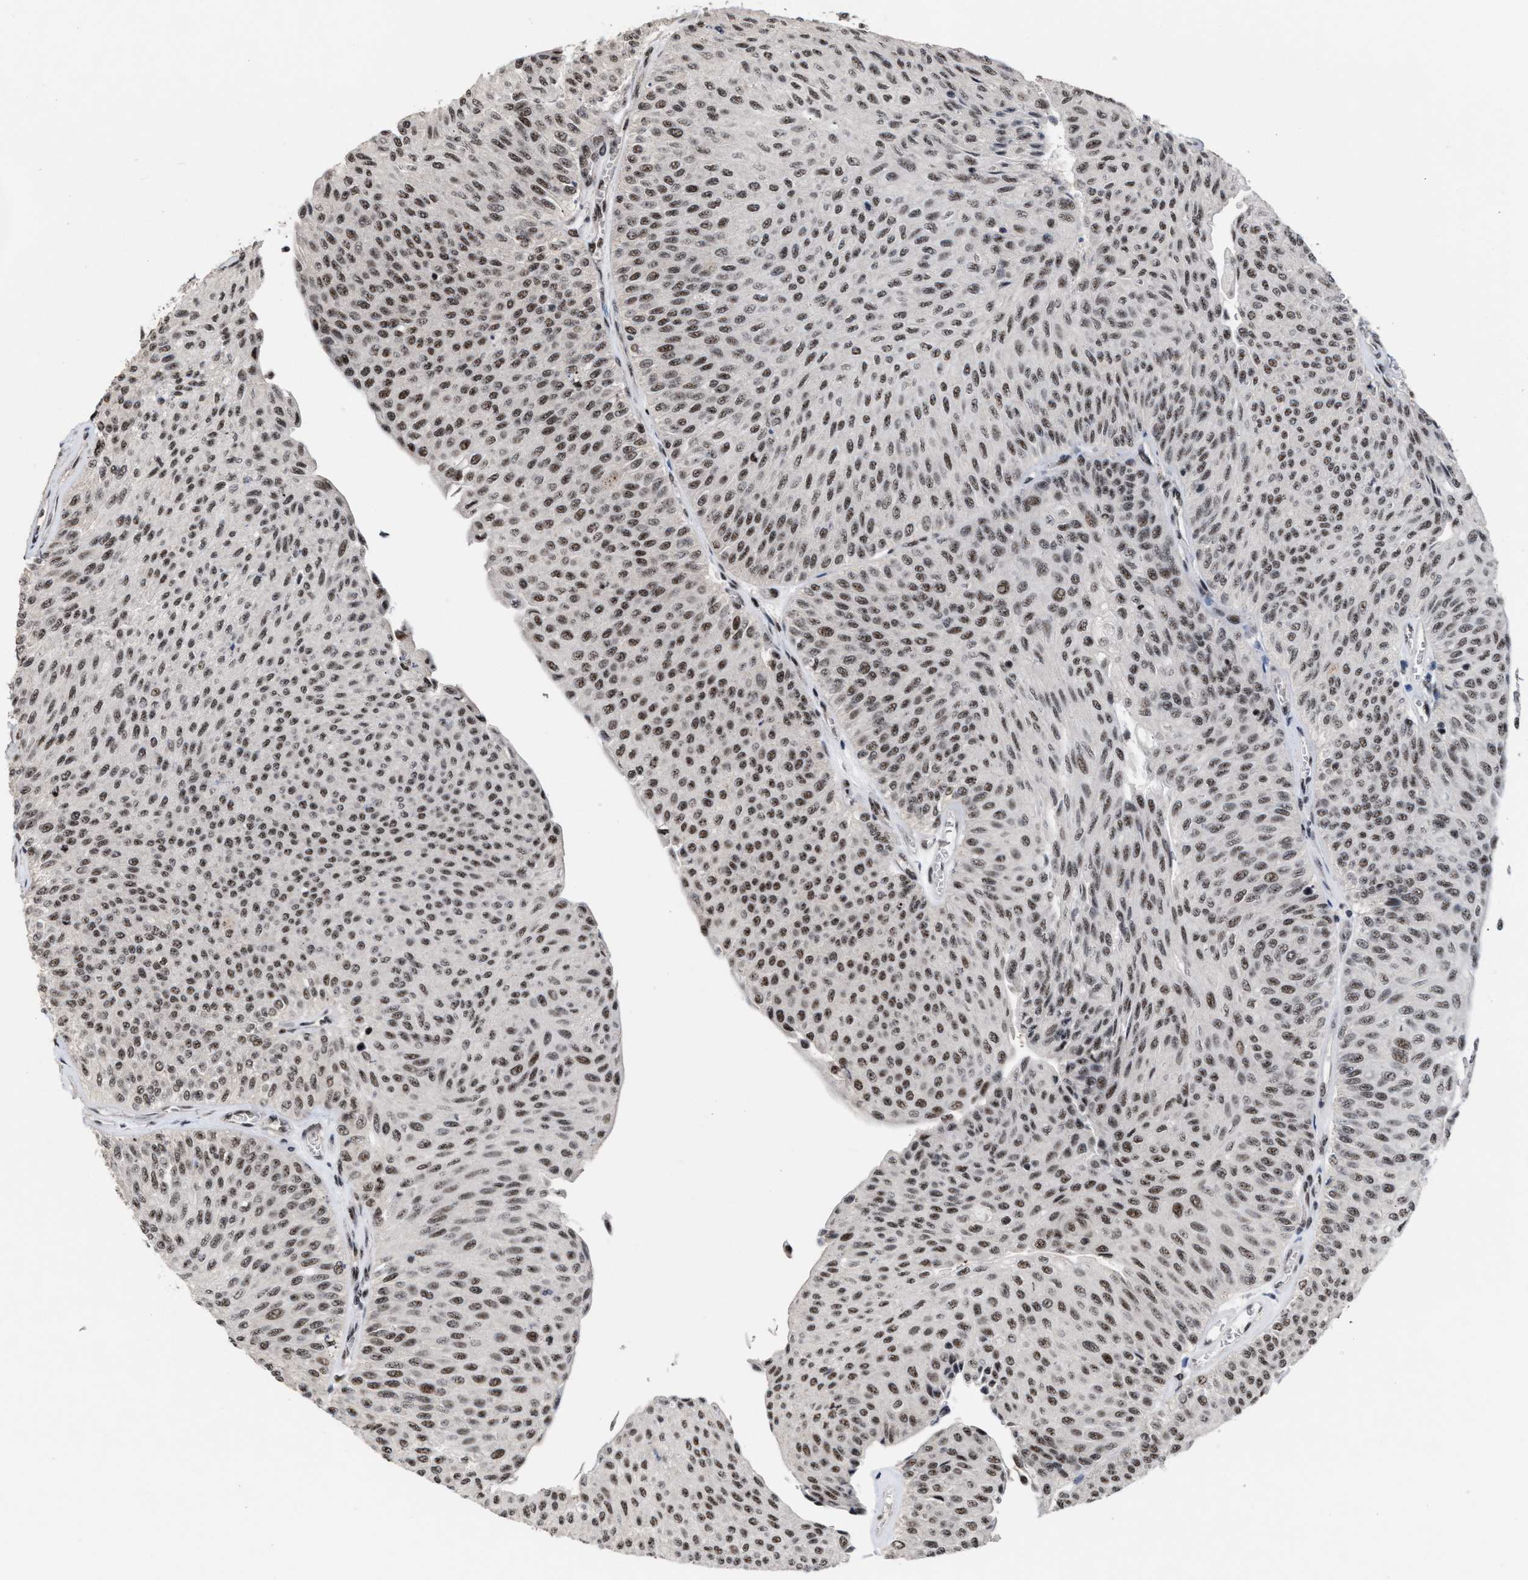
{"staining": {"intensity": "strong", "quantity": ">75%", "location": "nuclear"}, "tissue": "urothelial cancer", "cell_type": "Tumor cells", "image_type": "cancer", "snomed": [{"axis": "morphology", "description": "Urothelial carcinoma, Low grade"}, {"axis": "topography", "description": "Urinary bladder"}], "caption": "Immunohistochemistry (IHC) of urothelial carcinoma (low-grade) exhibits high levels of strong nuclear staining in approximately >75% of tumor cells. The staining is performed using DAB (3,3'-diaminobenzidine) brown chromogen to label protein expression. The nuclei are counter-stained blue using hematoxylin.", "gene": "EIF4A3", "patient": {"sex": "male", "age": 78}}